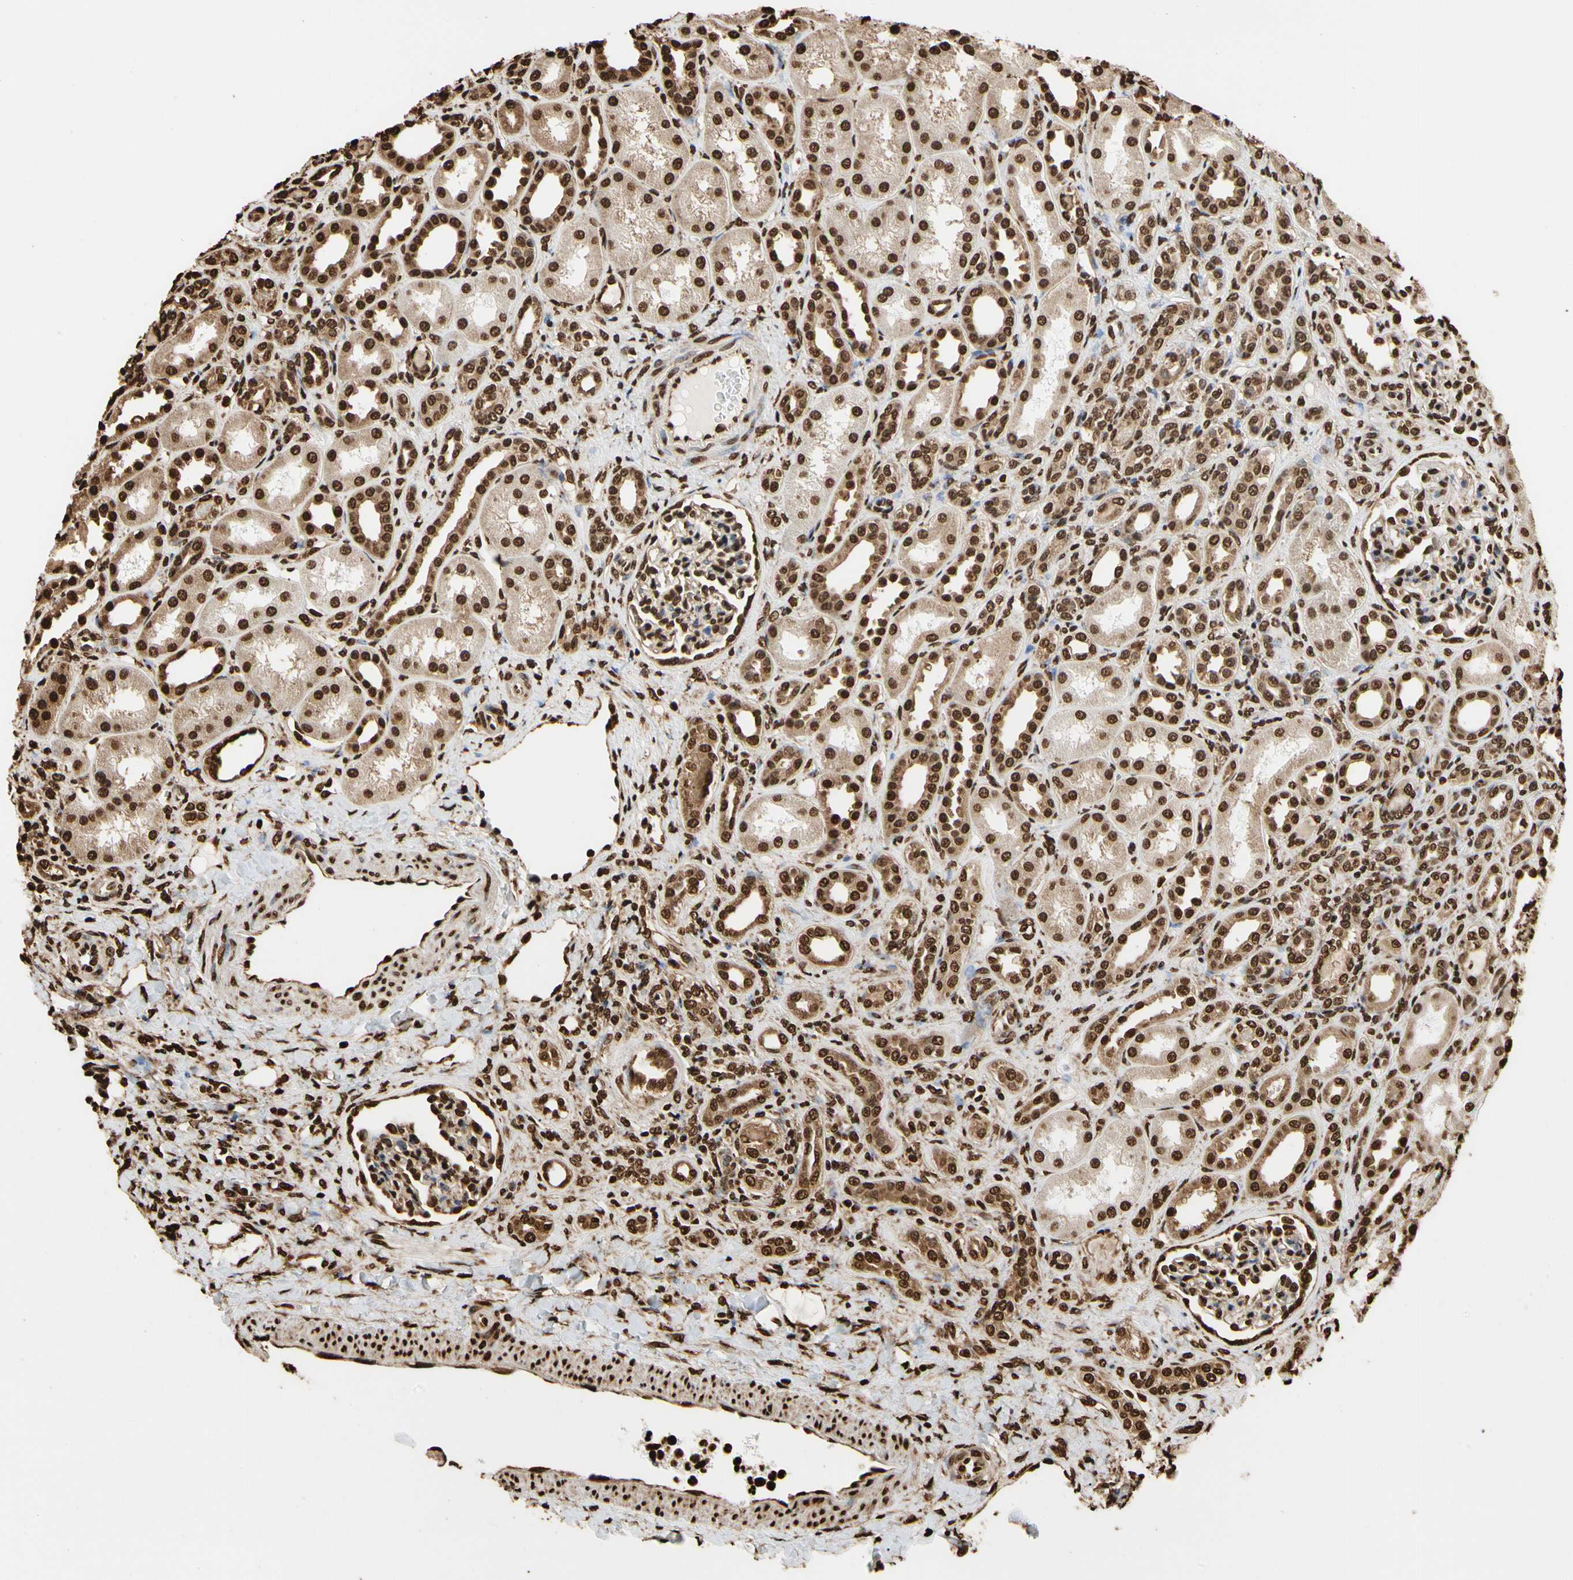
{"staining": {"intensity": "strong", "quantity": ">75%", "location": "cytoplasmic/membranous,nuclear"}, "tissue": "kidney", "cell_type": "Cells in glomeruli", "image_type": "normal", "snomed": [{"axis": "morphology", "description": "Normal tissue, NOS"}, {"axis": "topography", "description": "Kidney"}], "caption": "Benign kidney displays strong cytoplasmic/membranous,nuclear positivity in about >75% of cells in glomeruli, visualized by immunohistochemistry.", "gene": "HNRNPK", "patient": {"sex": "male", "age": 7}}